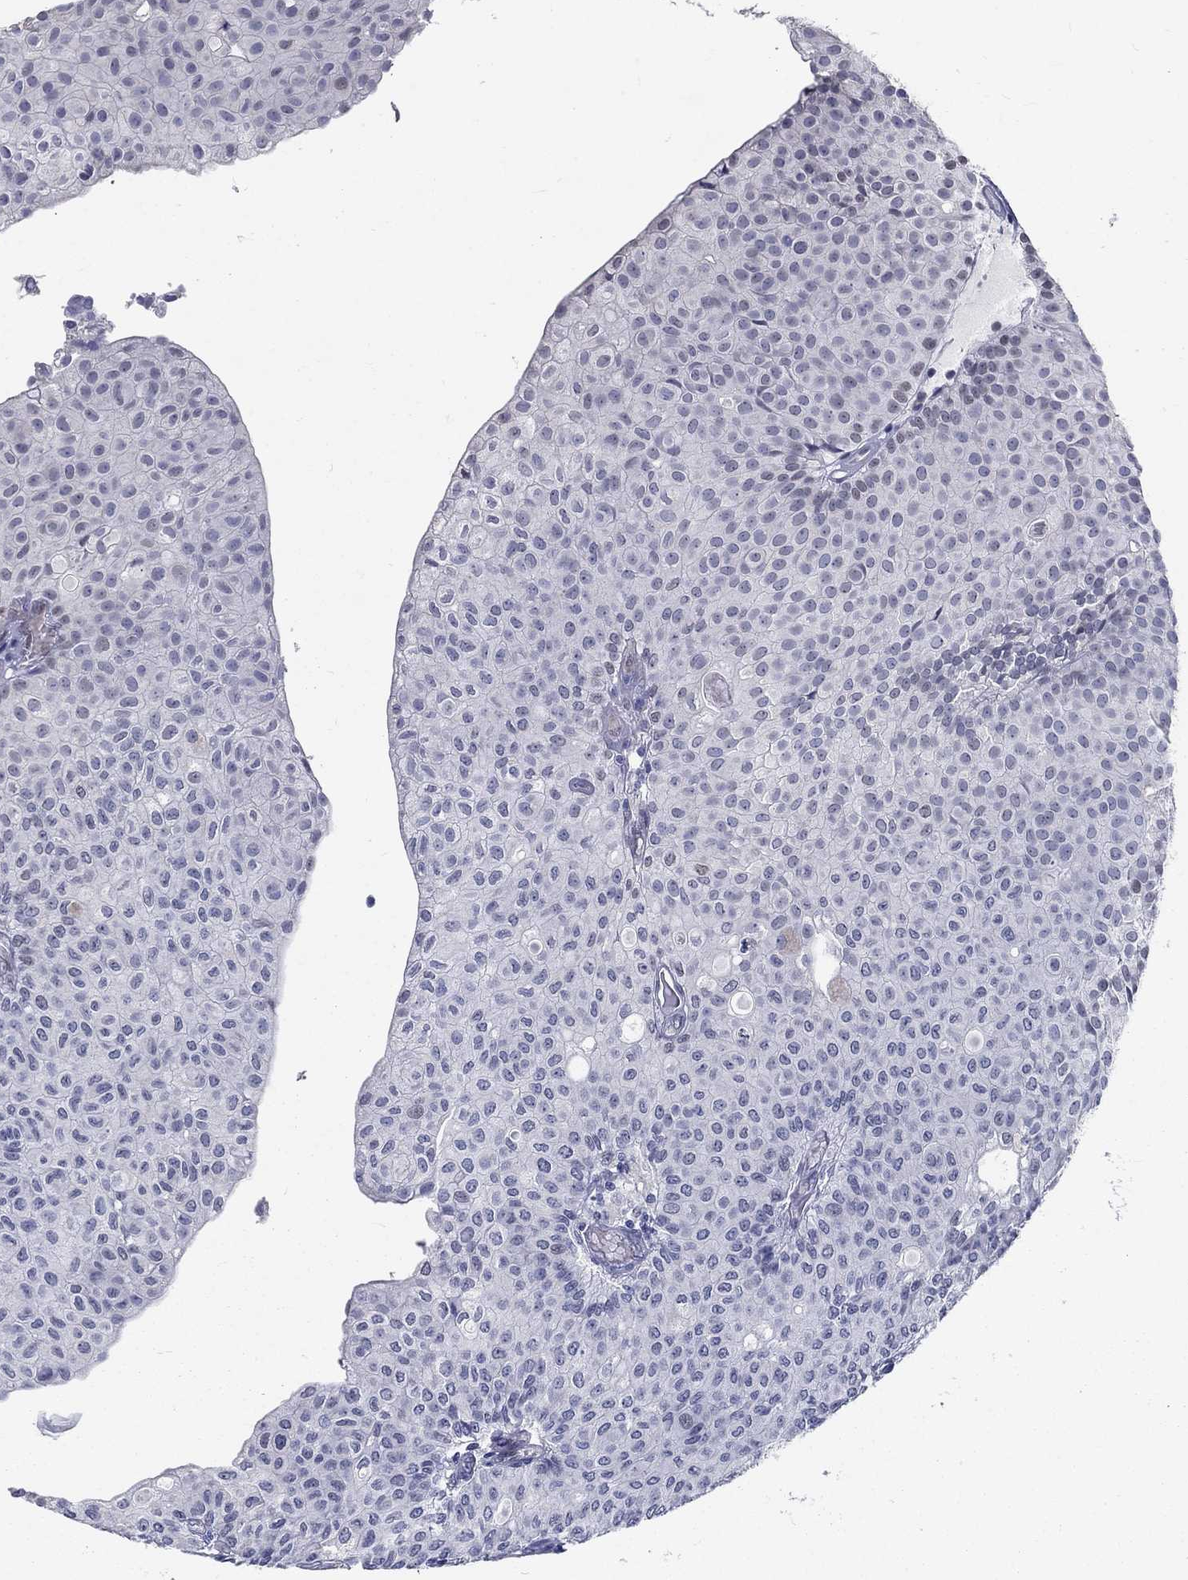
{"staining": {"intensity": "negative", "quantity": "none", "location": "none"}, "tissue": "urothelial cancer", "cell_type": "Tumor cells", "image_type": "cancer", "snomed": [{"axis": "morphology", "description": "Urothelial carcinoma, Low grade"}, {"axis": "topography", "description": "Urinary bladder"}], "caption": "A photomicrograph of low-grade urothelial carcinoma stained for a protein displays no brown staining in tumor cells.", "gene": "ZBED1", "patient": {"sex": "male", "age": 89}}